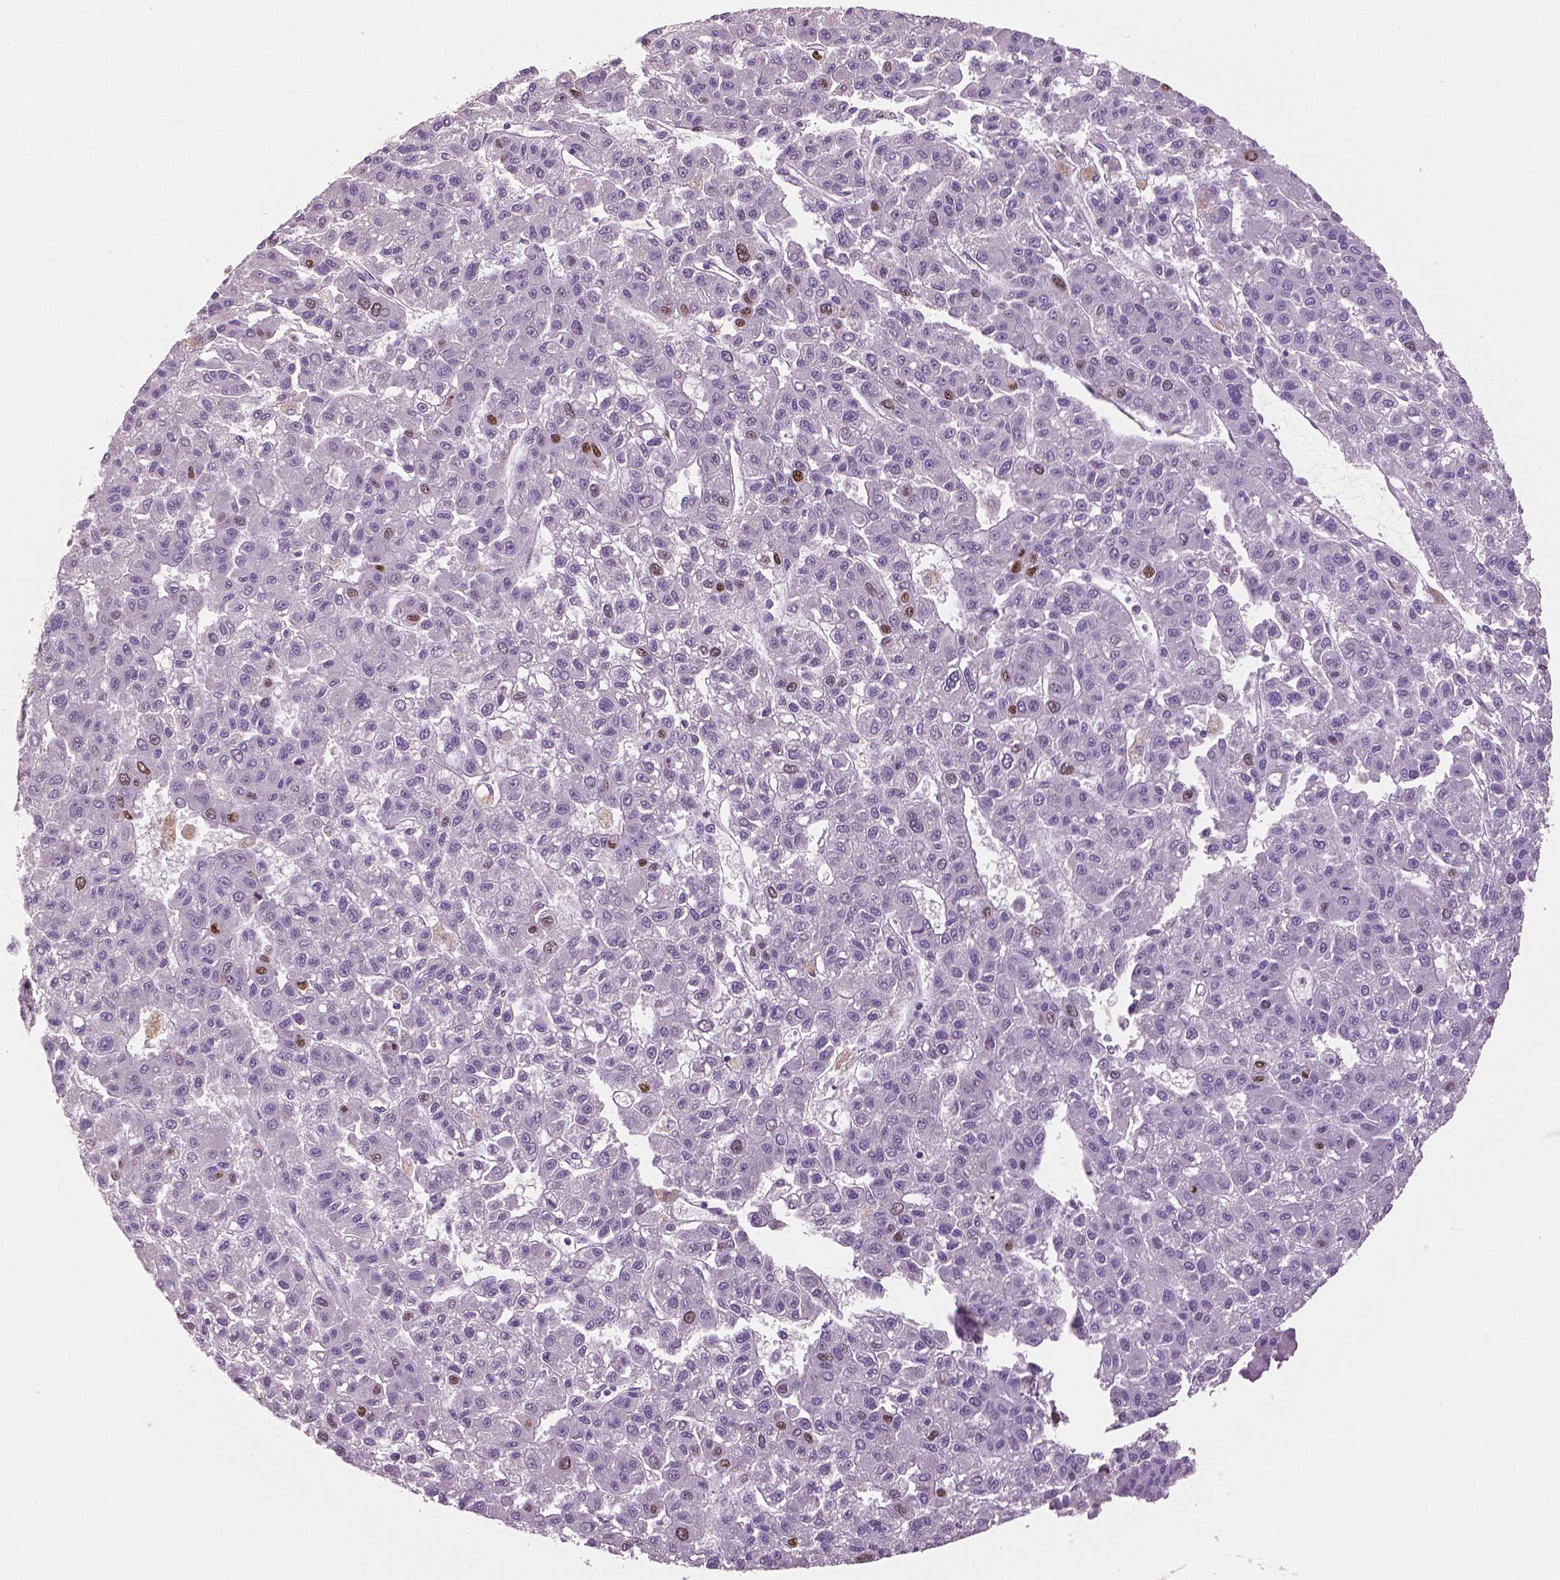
{"staining": {"intensity": "strong", "quantity": "<25%", "location": "nuclear"}, "tissue": "liver cancer", "cell_type": "Tumor cells", "image_type": "cancer", "snomed": [{"axis": "morphology", "description": "Carcinoma, Hepatocellular, NOS"}, {"axis": "topography", "description": "Liver"}], "caption": "Liver hepatocellular carcinoma stained with a brown dye shows strong nuclear positive expression in about <25% of tumor cells.", "gene": "MKI67", "patient": {"sex": "male", "age": 70}}